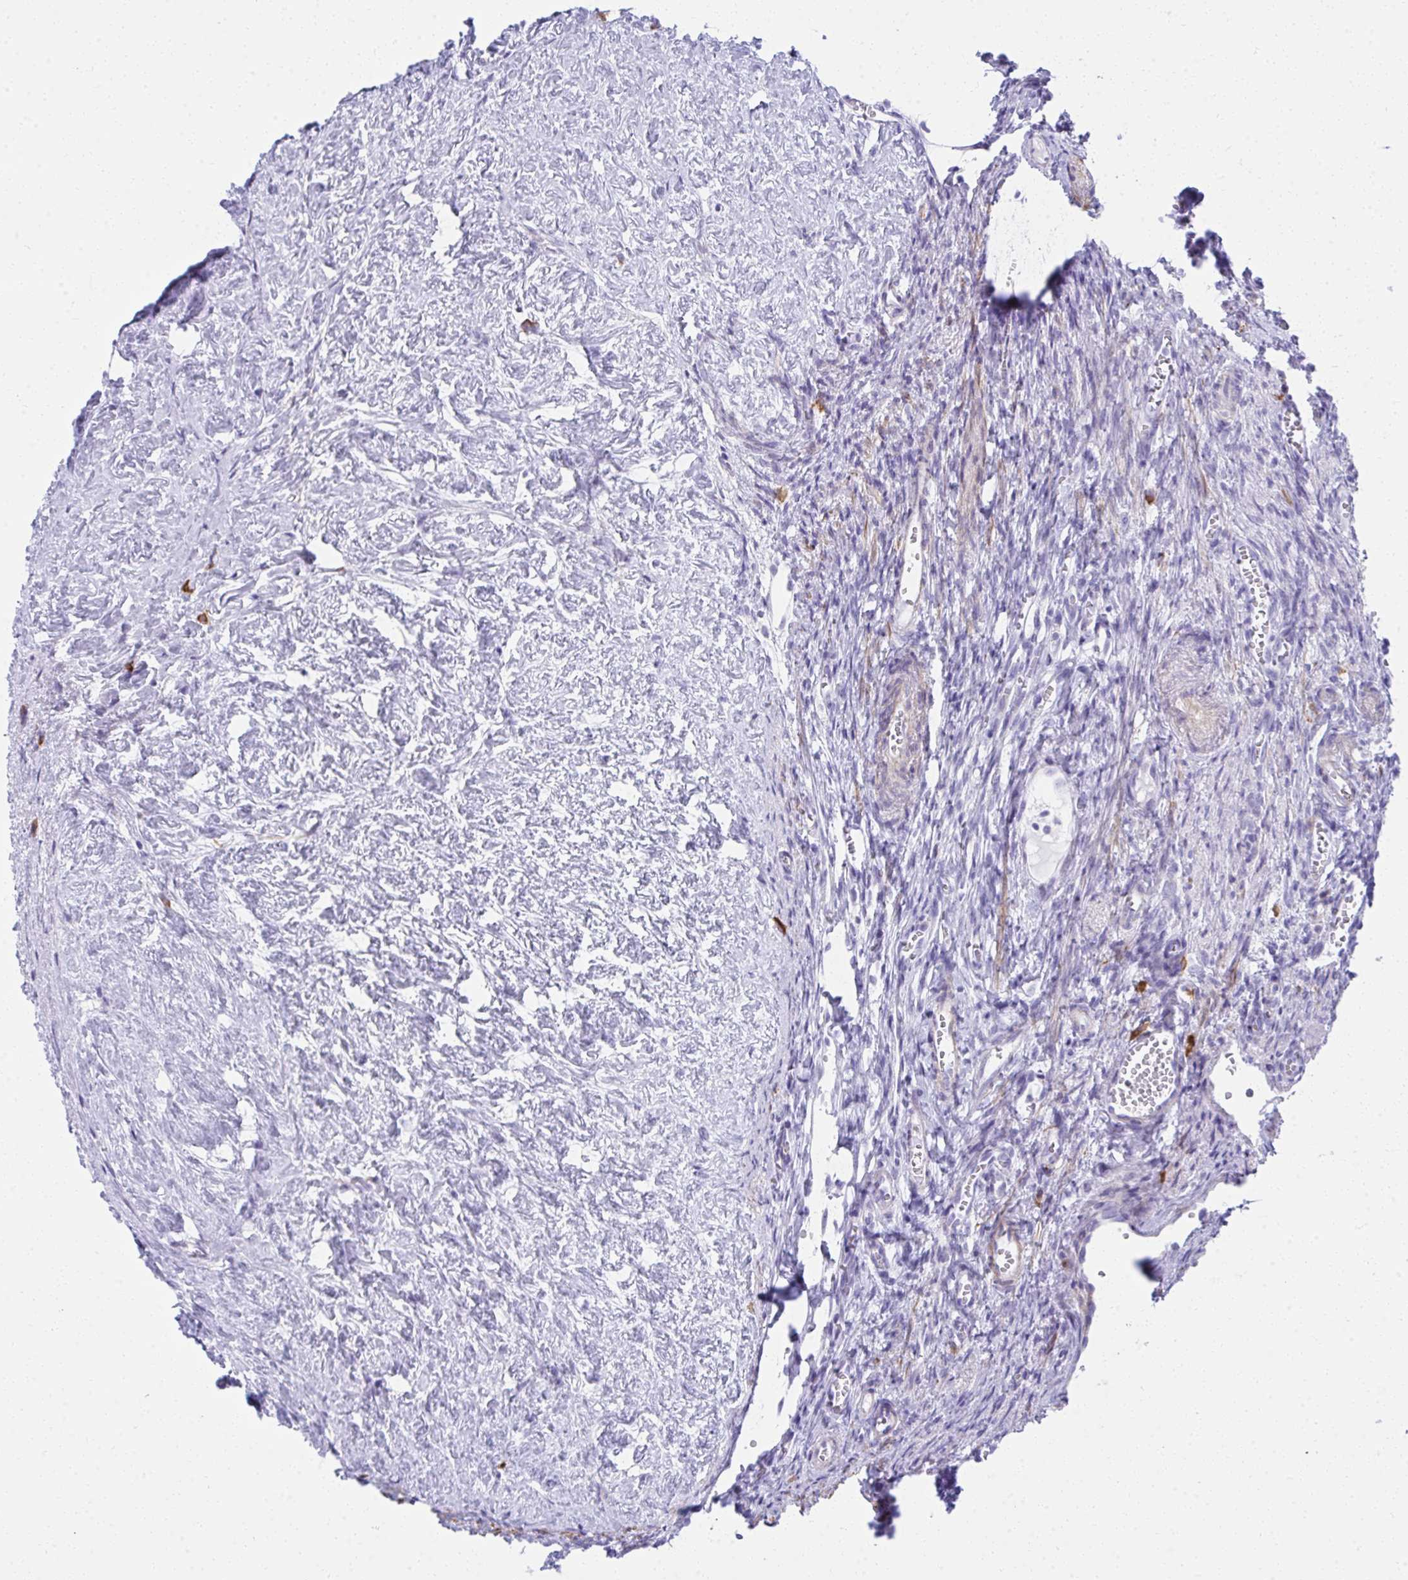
{"staining": {"intensity": "negative", "quantity": "none", "location": "none"}, "tissue": "ovary", "cell_type": "Ovarian stroma cells", "image_type": "normal", "snomed": [{"axis": "morphology", "description": "Normal tissue, NOS"}, {"axis": "topography", "description": "Ovary"}], "caption": "High magnification brightfield microscopy of benign ovary stained with DAB (3,3'-diaminobenzidine) (brown) and counterstained with hematoxylin (blue): ovarian stroma cells show no significant staining. (Brightfield microscopy of DAB (3,3'-diaminobenzidine) immunohistochemistry at high magnification).", "gene": "PUS7L", "patient": {"sex": "female", "age": 41}}